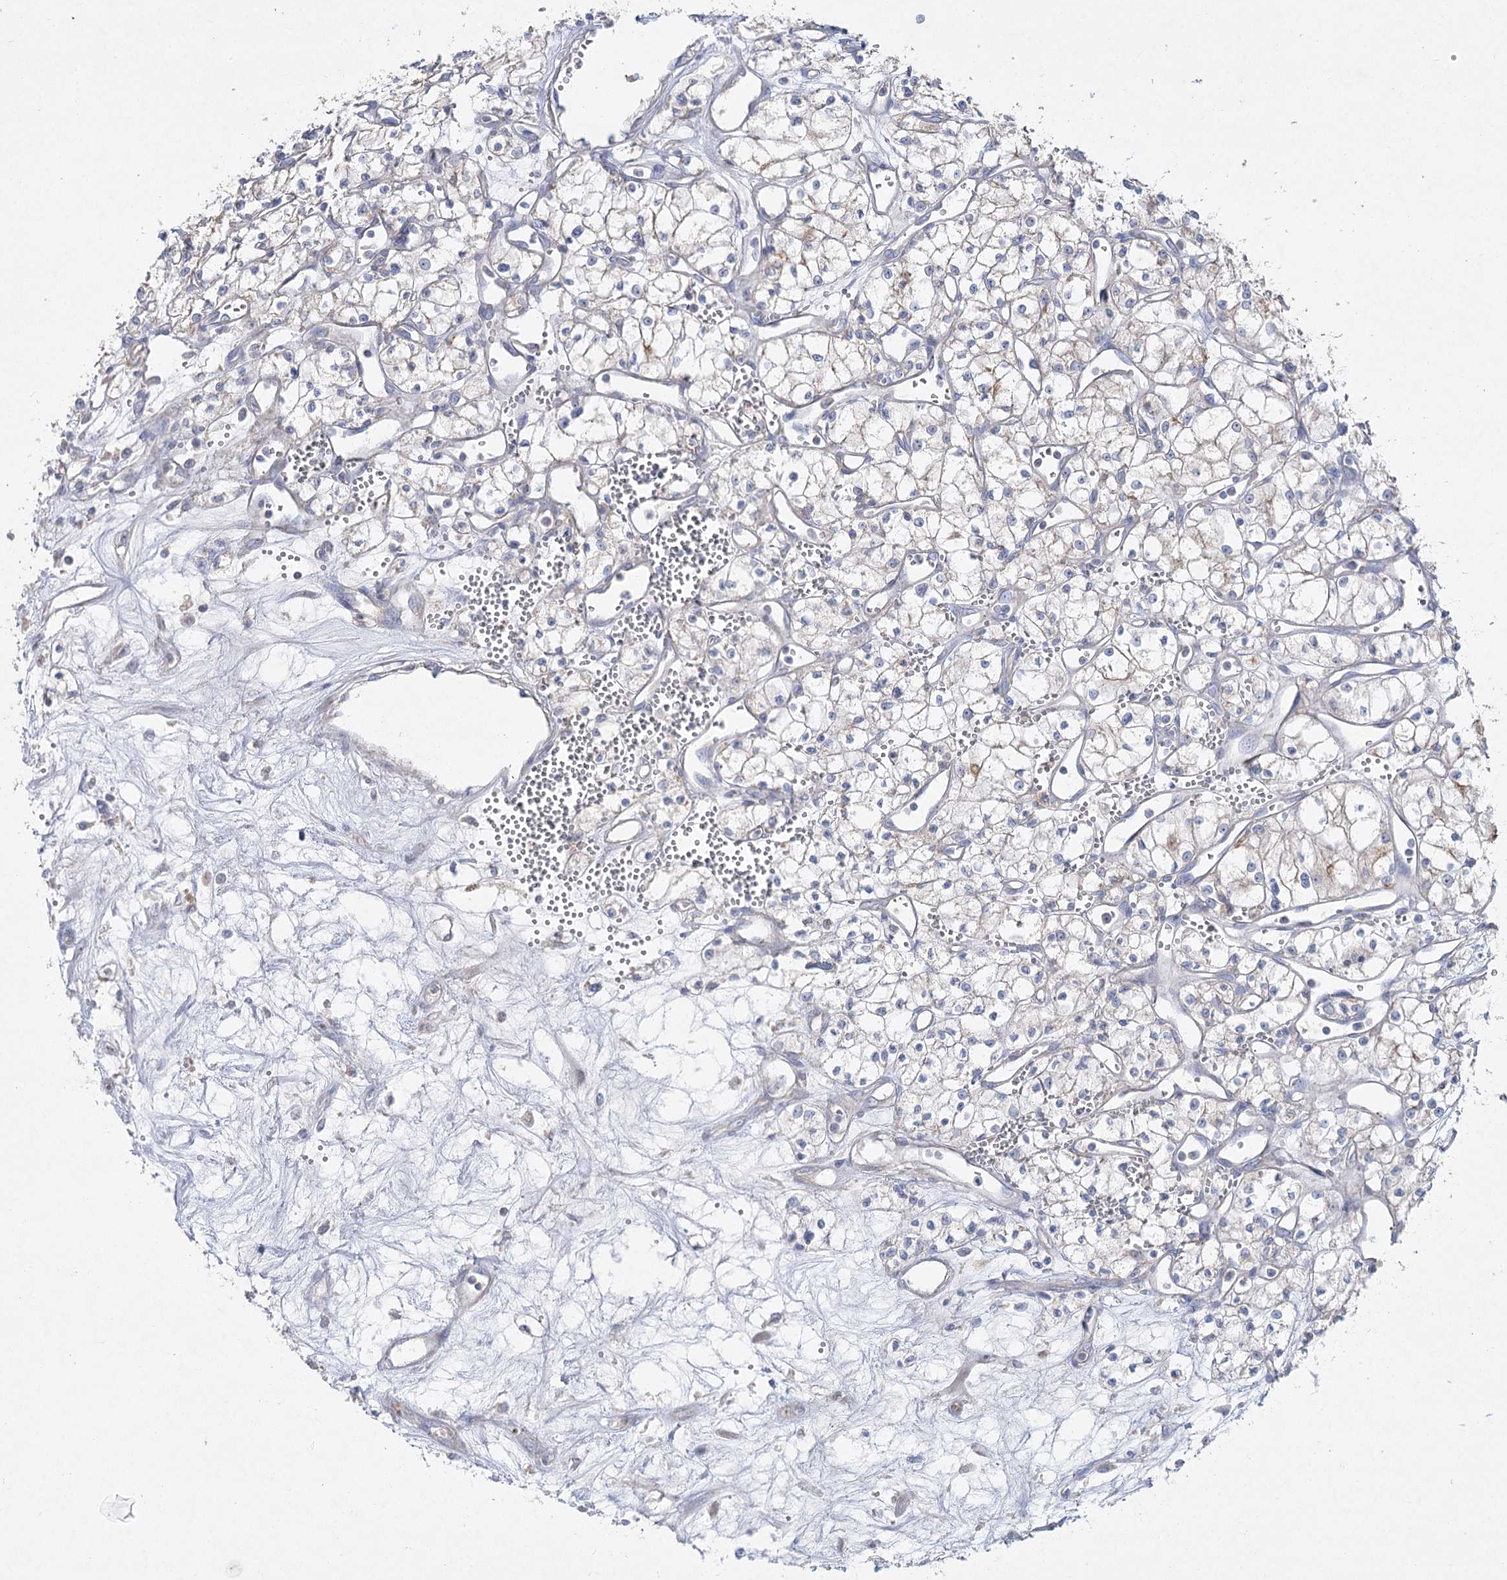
{"staining": {"intensity": "weak", "quantity": "<25%", "location": "cytoplasmic/membranous"}, "tissue": "renal cancer", "cell_type": "Tumor cells", "image_type": "cancer", "snomed": [{"axis": "morphology", "description": "Adenocarcinoma, NOS"}, {"axis": "topography", "description": "Kidney"}], "caption": "DAB (3,3'-diaminobenzidine) immunohistochemical staining of human renal cancer displays no significant positivity in tumor cells. Nuclei are stained in blue.", "gene": "TMEM187", "patient": {"sex": "male", "age": 59}}